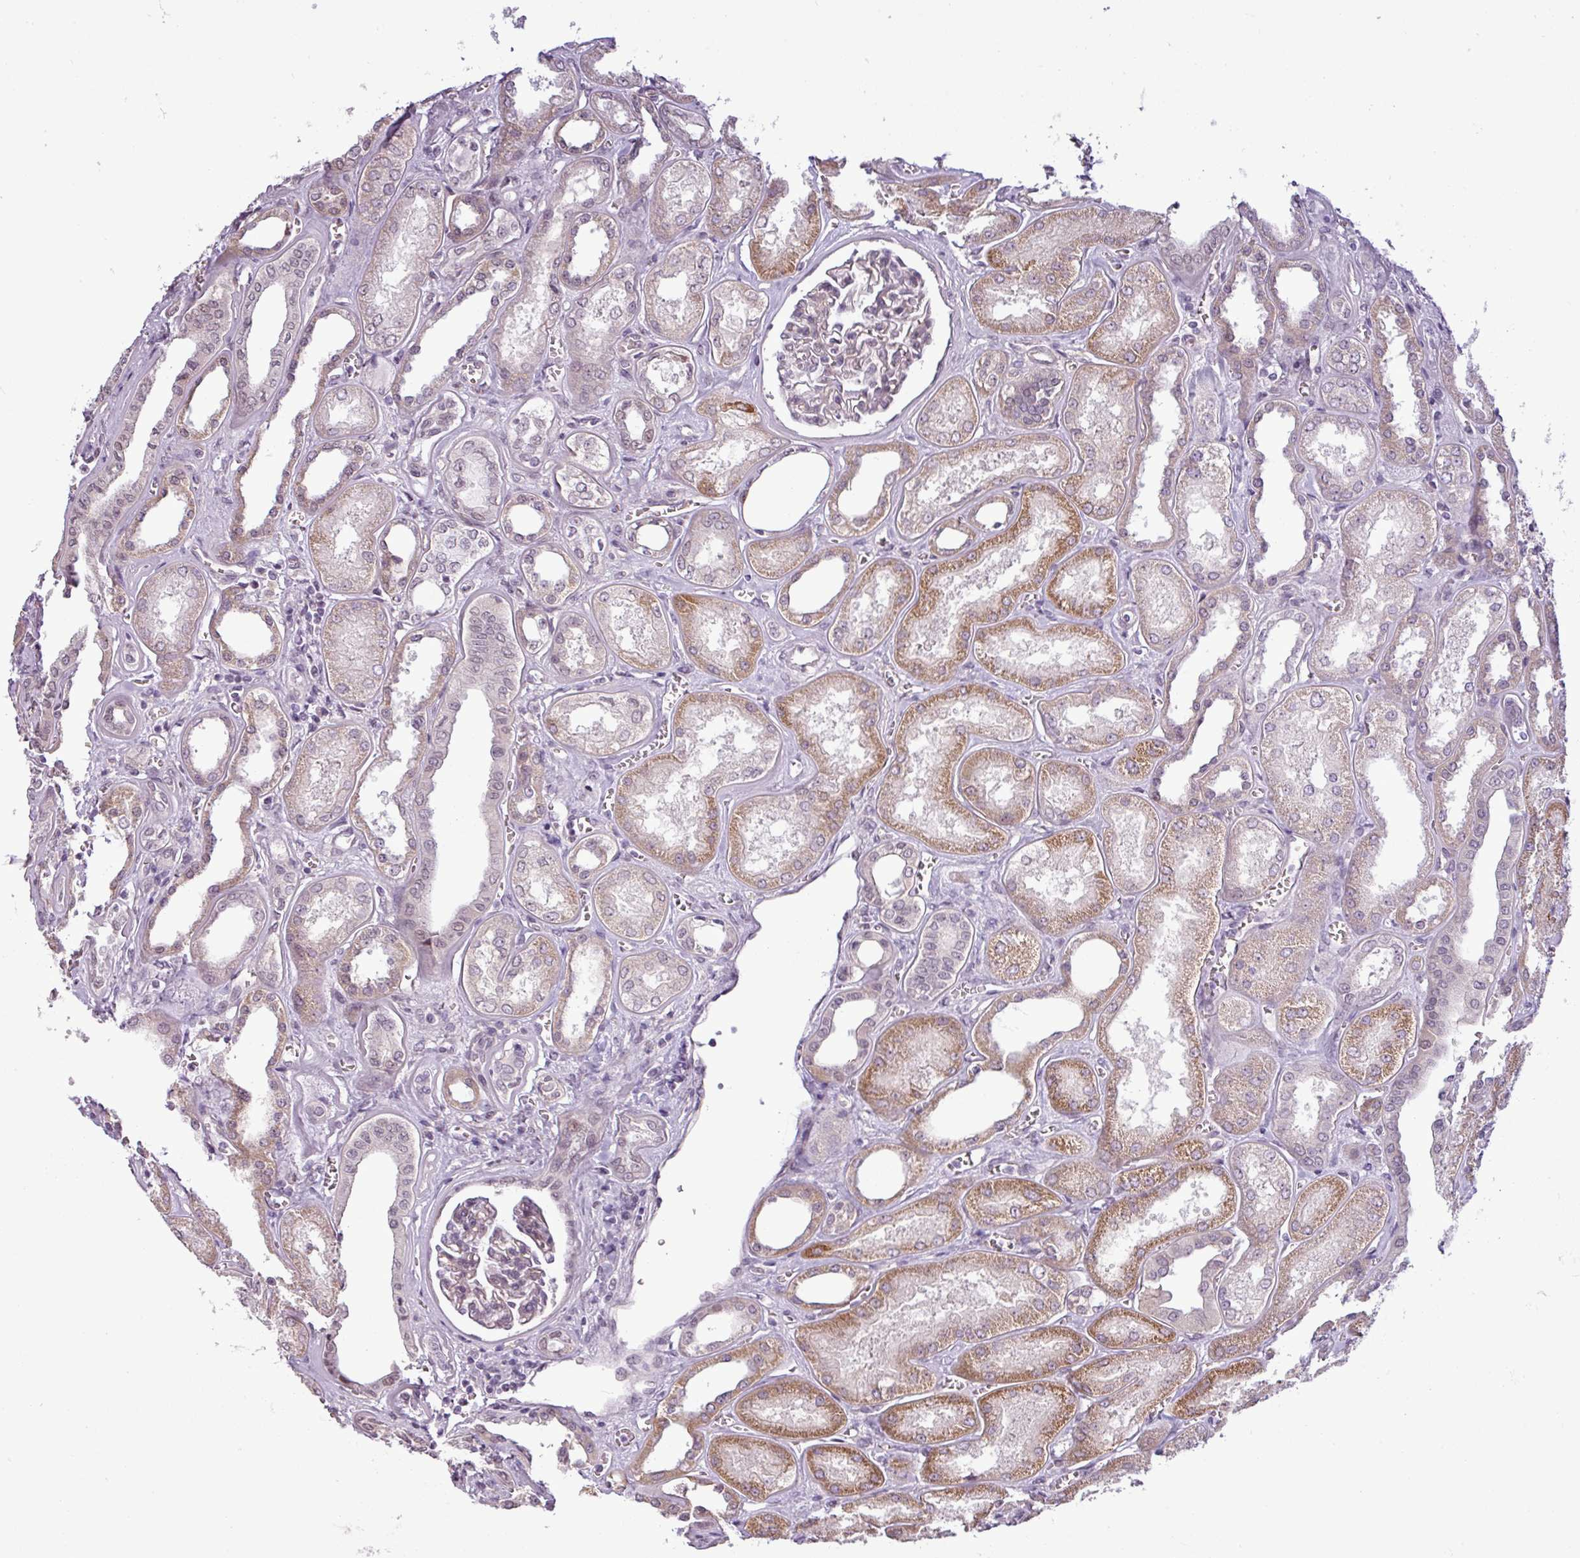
{"staining": {"intensity": "negative", "quantity": "none", "location": "none"}, "tissue": "kidney", "cell_type": "Cells in glomeruli", "image_type": "normal", "snomed": [{"axis": "morphology", "description": "Normal tissue, NOS"}, {"axis": "morphology", "description": "Adenocarcinoma, NOS"}, {"axis": "topography", "description": "Kidney"}], "caption": "Cells in glomeruli show no significant positivity in normal kidney. (Immunohistochemistry (ihc), brightfield microscopy, high magnification).", "gene": "GPT2", "patient": {"sex": "female", "age": 68}}